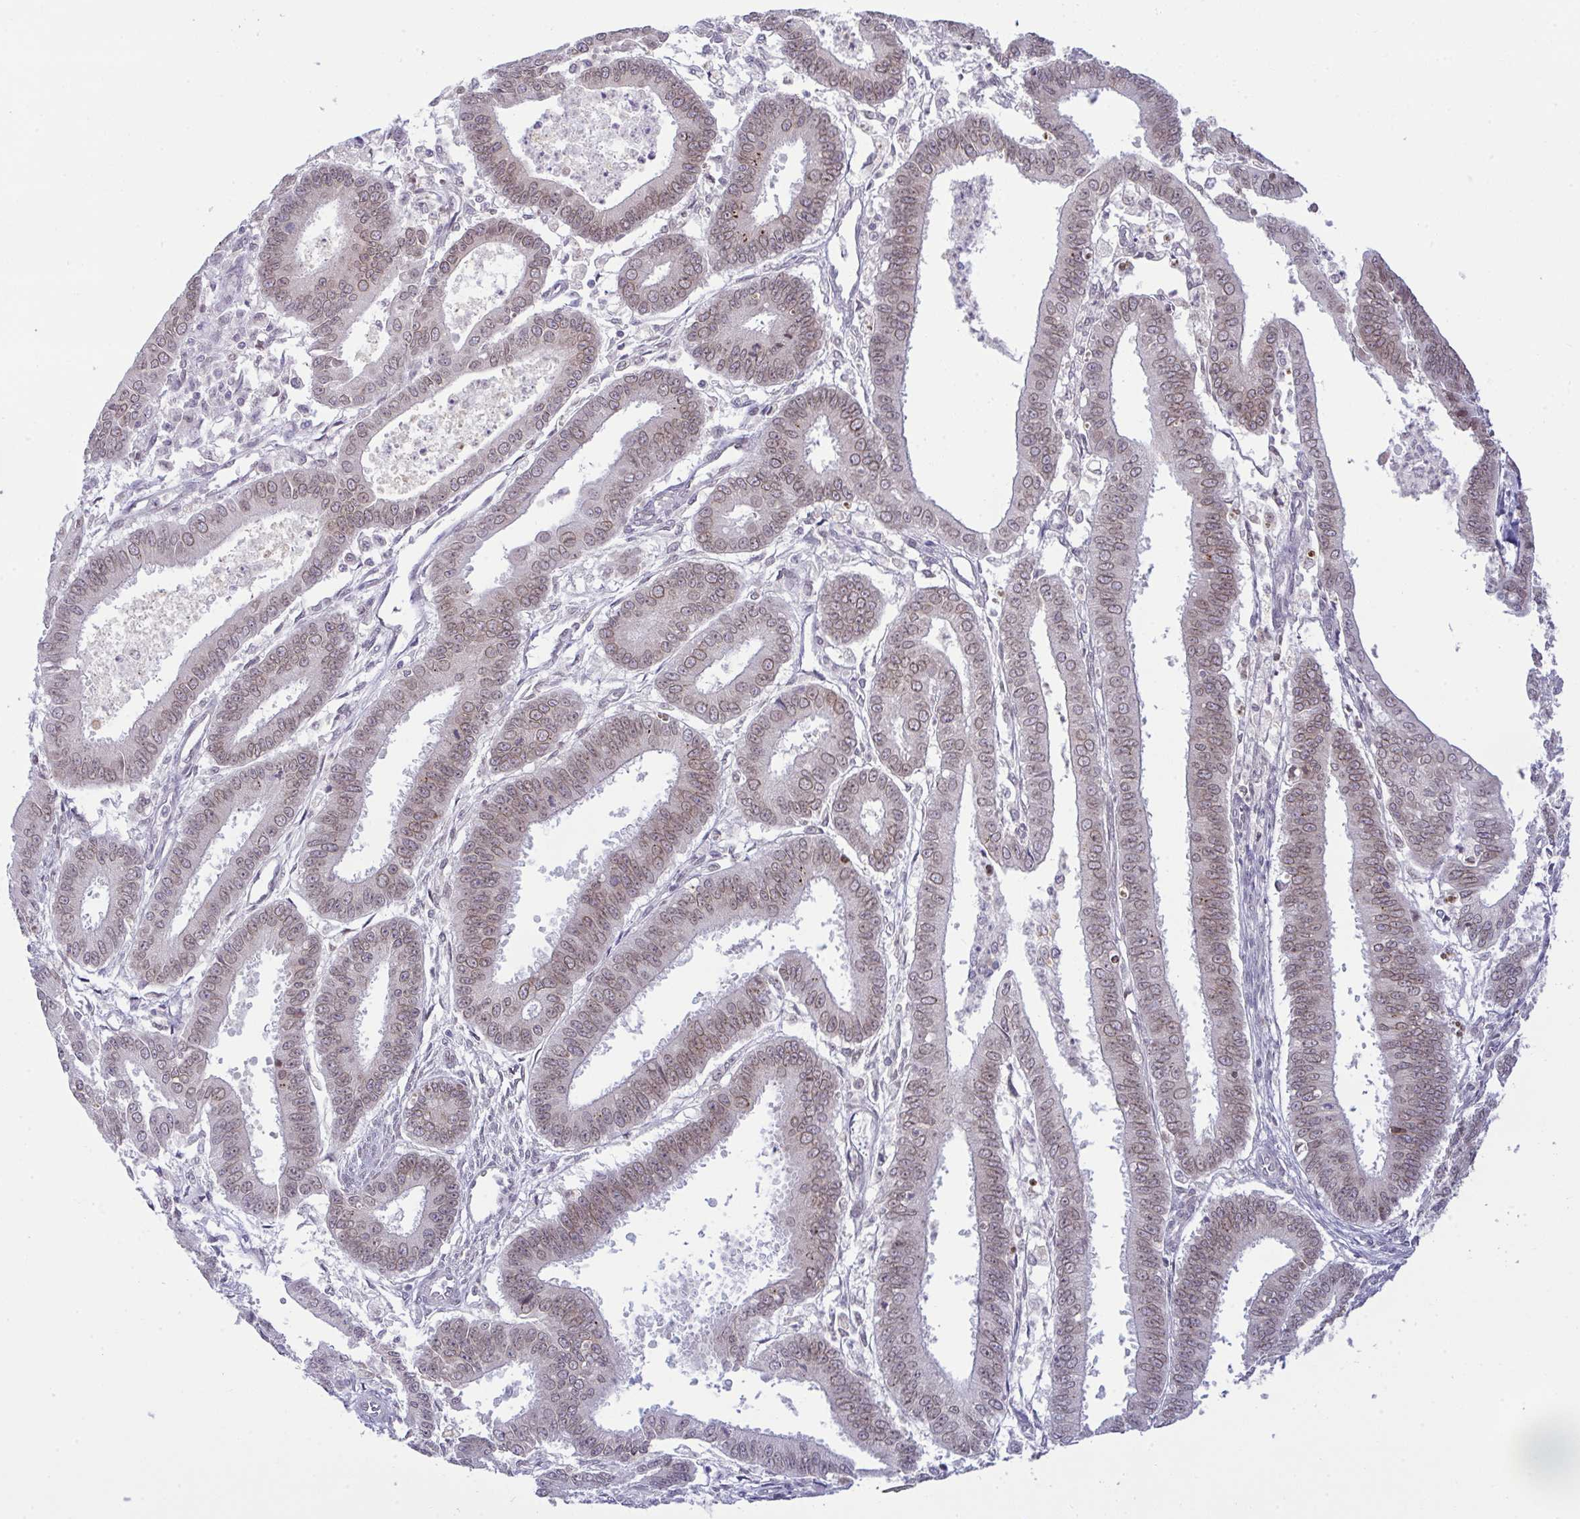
{"staining": {"intensity": "weak", "quantity": ">75%", "location": "cytoplasmic/membranous,nuclear"}, "tissue": "endometrial cancer", "cell_type": "Tumor cells", "image_type": "cancer", "snomed": [{"axis": "morphology", "description": "Adenocarcinoma, NOS"}, {"axis": "topography", "description": "Endometrium"}], "caption": "Immunohistochemical staining of human endometrial adenocarcinoma exhibits low levels of weak cytoplasmic/membranous and nuclear expression in approximately >75% of tumor cells. (DAB IHC, brown staining for protein, blue staining for nuclei).", "gene": "RANBP2", "patient": {"sex": "female", "age": 73}}